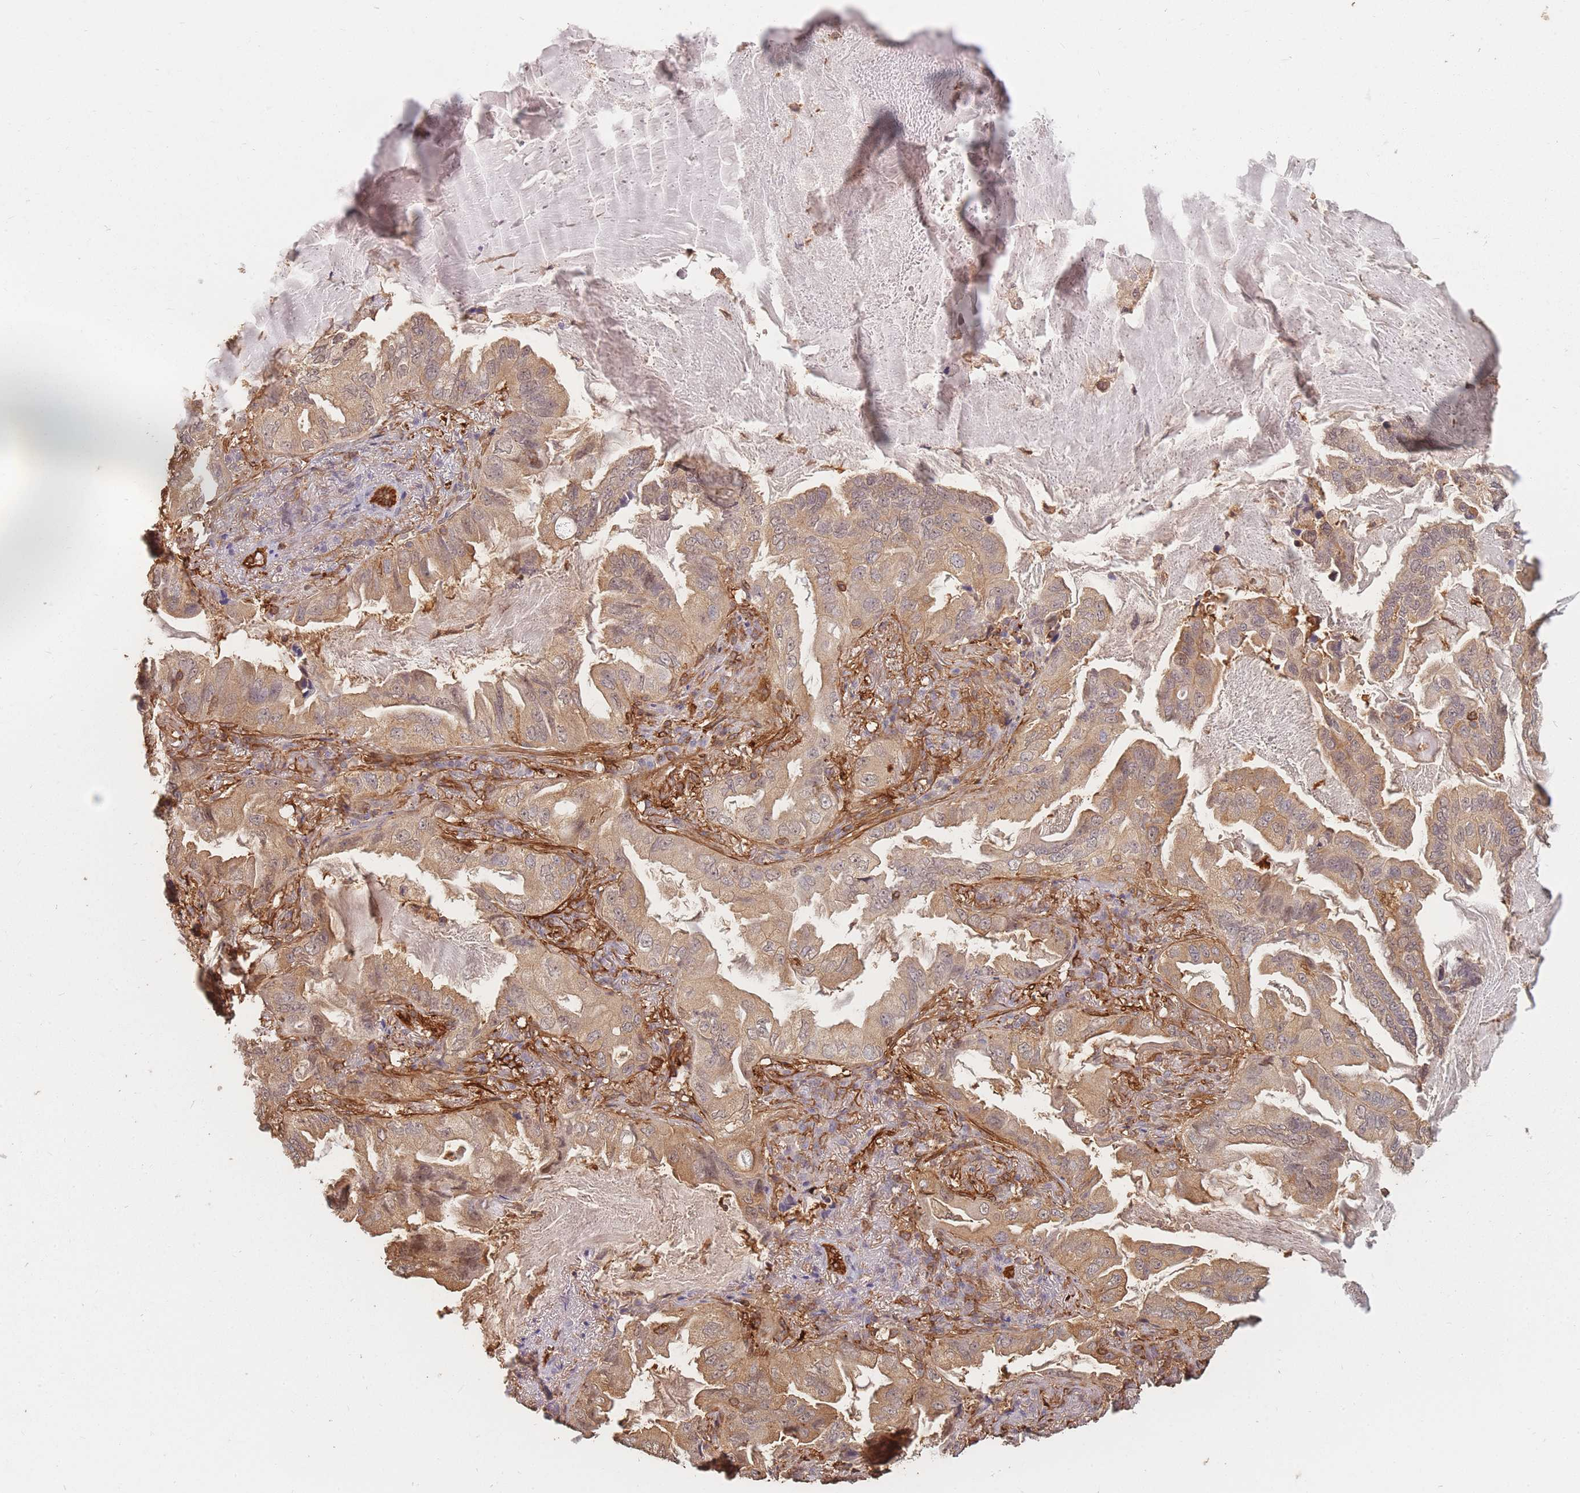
{"staining": {"intensity": "moderate", "quantity": ">75%", "location": "cytoplasmic/membranous"}, "tissue": "lung cancer", "cell_type": "Tumor cells", "image_type": "cancer", "snomed": [{"axis": "morphology", "description": "Adenocarcinoma, NOS"}, {"axis": "topography", "description": "Lung"}], "caption": "DAB (3,3'-diaminobenzidine) immunohistochemical staining of adenocarcinoma (lung) reveals moderate cytoplasmic/membranous protein positivity in about >75% of tumor cells.", "gene": "PLS3", "patient": {"sex": "female", "age": 69}}